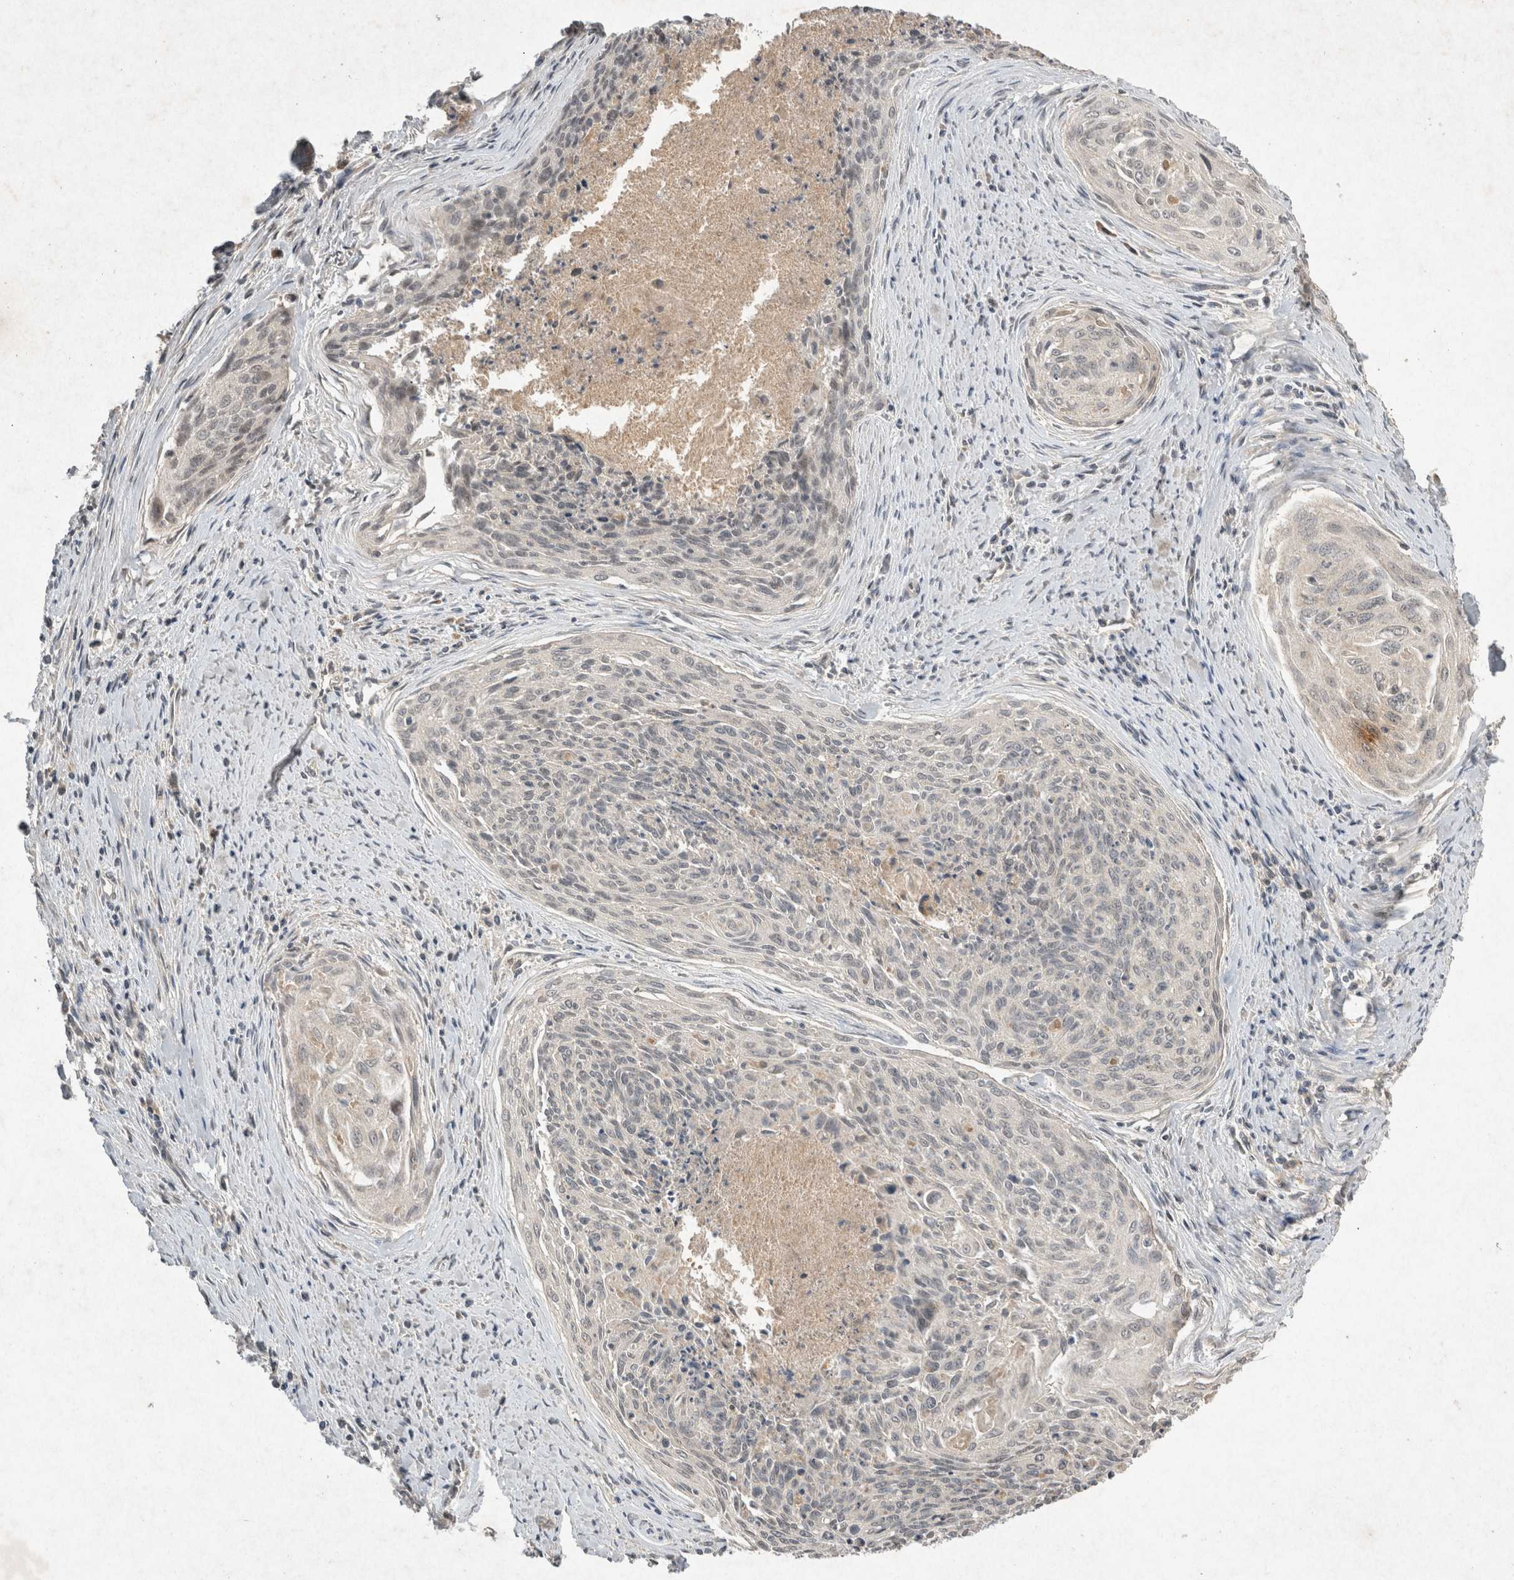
{"staining": {"intensity": "negative", "quantity": "none", "location": "none"}, "tissue": "cervical cancer", "cell_type": "Tumor cells", "image_type": "cancer", "snomed": [{"axis": "morphology", "description": "Squamous cell carcinoma, NOS"}, {"axis": "topography", "description": "Cervix"}], "caption": "An immunohistochemistry image of cervical cancer (squamous cell carcinoma) is shown. There is no staining in tumor cells of cervical cancer (squamous cell carcinoma).", "gene": "LOXL2", "patient": {"sex": "female", "age": 55}}